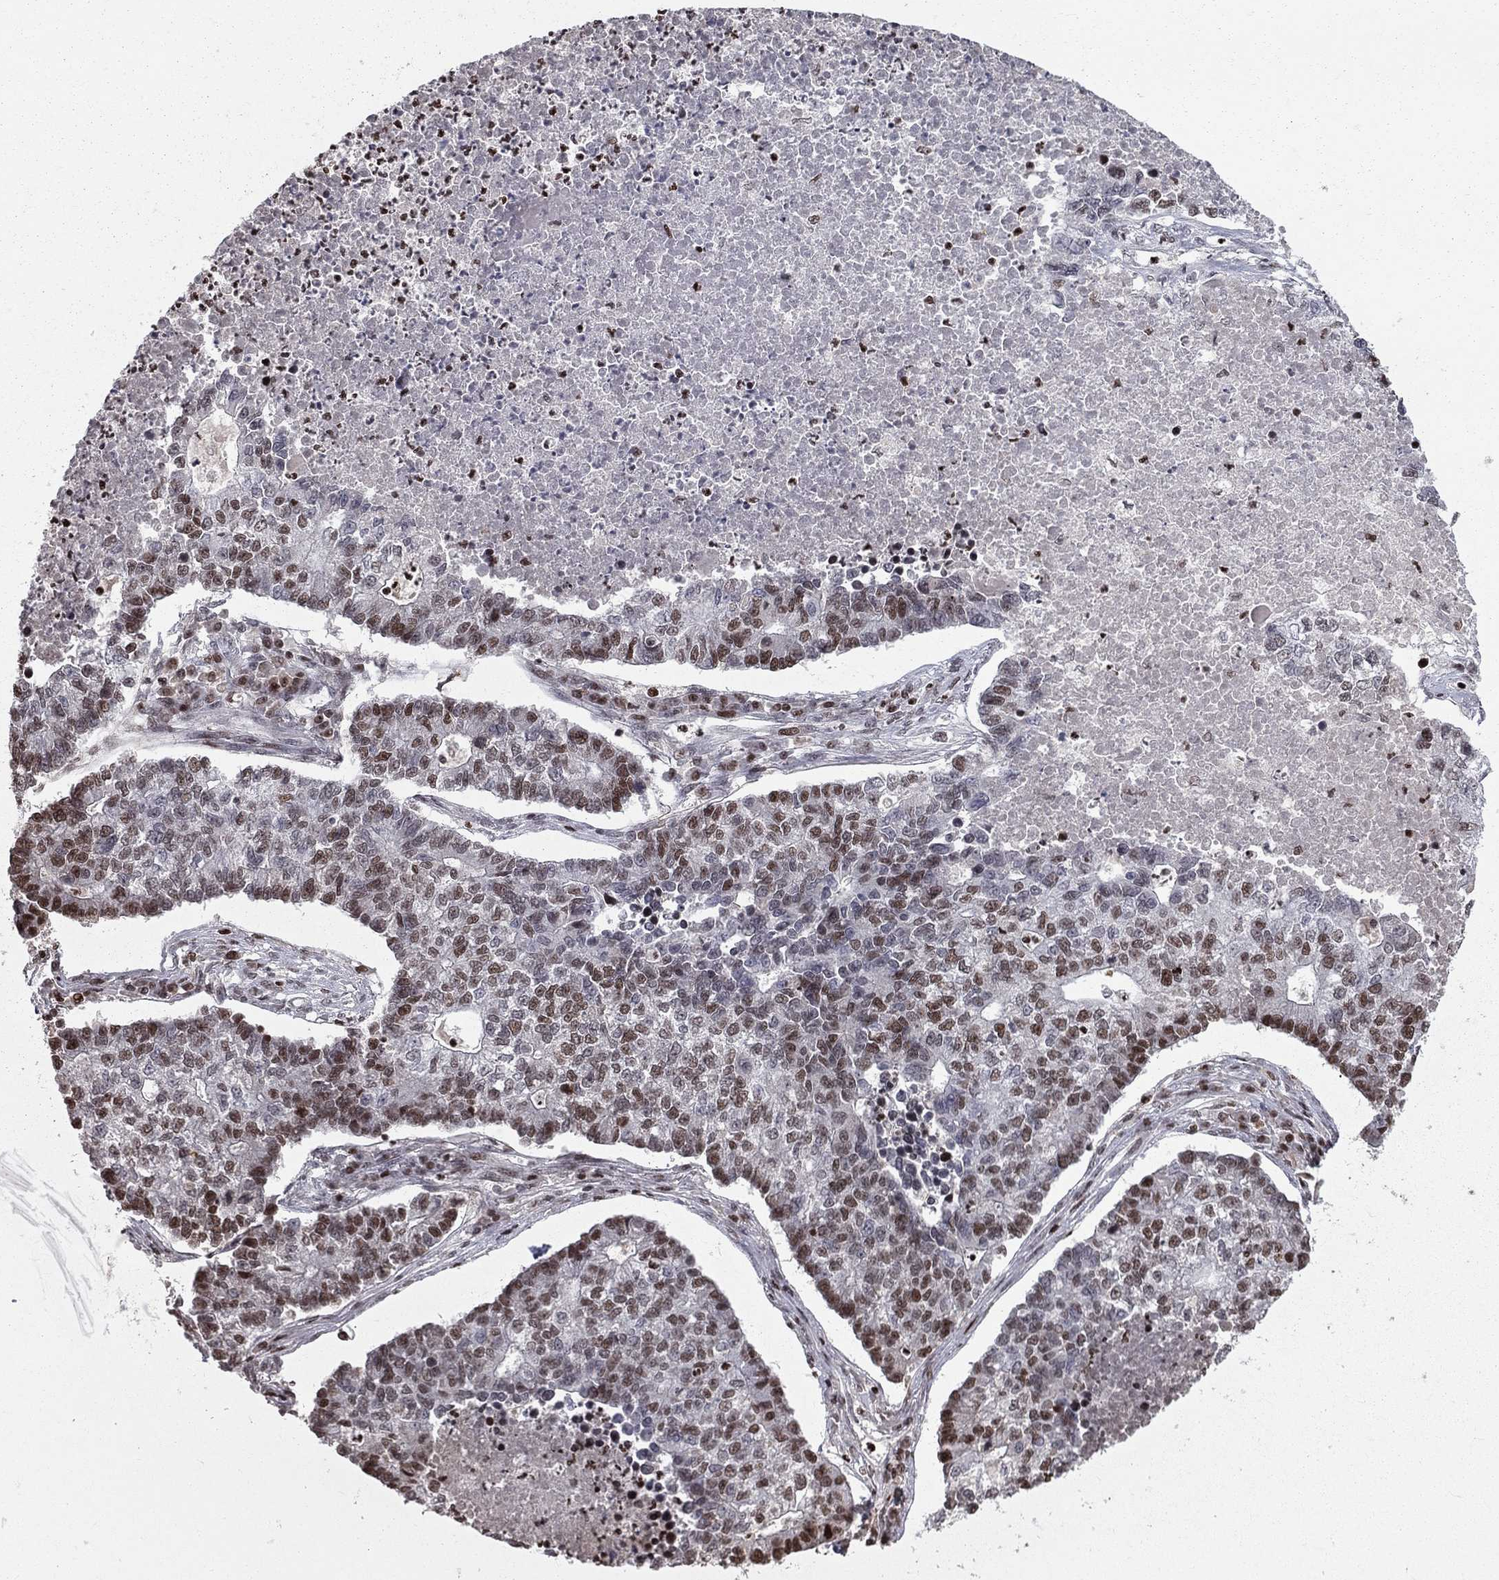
{"staining": {"intensity": "strong", "quantity": ">75%", "location": "nuclear"}, "tissue": "lung cancer", "cell_type": "Tumor cells", "image_type": "cancer", "snomed": [{"axis": "morphology", "description": "Adenocarcinoma, NOS"}, {"axis": "topography", "description": "Lung"}], "caption": "Protein staining exhibits strong nuclear expression in approximately >75% of tumor cells in lung adenocarcinoma. Using DAB (3,3'-diaminobenzidine) (brown) and hematoxylin (blue) stains, captured at high magnification using brightfield microscopy.", "gene": "RNASEH2C", "patient": {"sex": "male", "age": 57}}